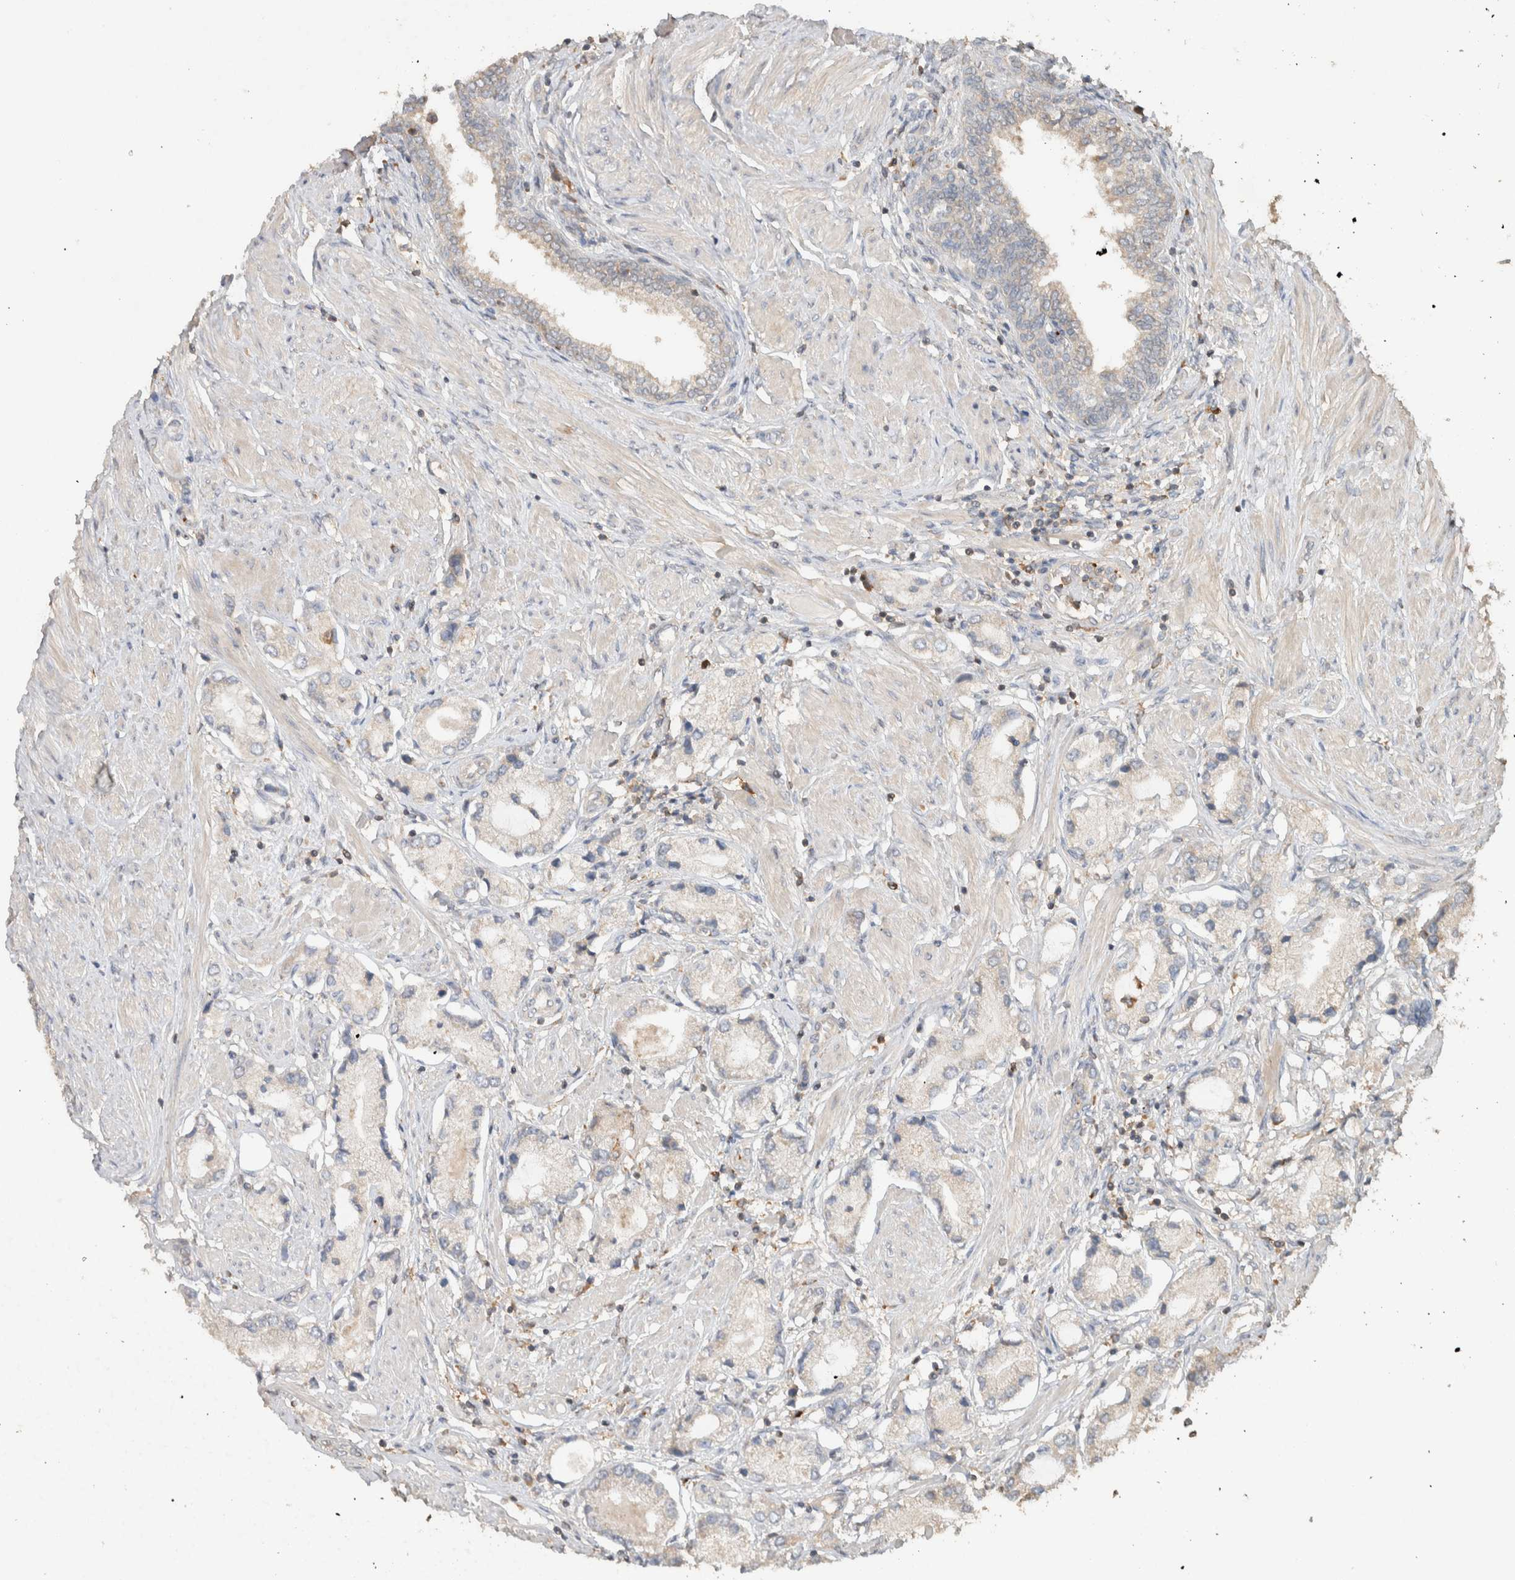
{"staining": {"intensity": "weak", "quantity": "<25%", "location": "cytoplasmic/membranous"}, "tissue": "prostate cancer", "cell_type": "Tumor cells", "image_type": "cancer", "snomed": [{"axis": "morphology", "description": "Adenocarcinoma, Low grade"}, {"axis": "topography", "description": "Prostate"}], "caption": "Histopathology image shows no significant protein positivity in tumor cells of adenocarcinoma (low-grade) (prostate).", "gene": "DEPTOR", "patient": {"sex": "male", "age": 71}}